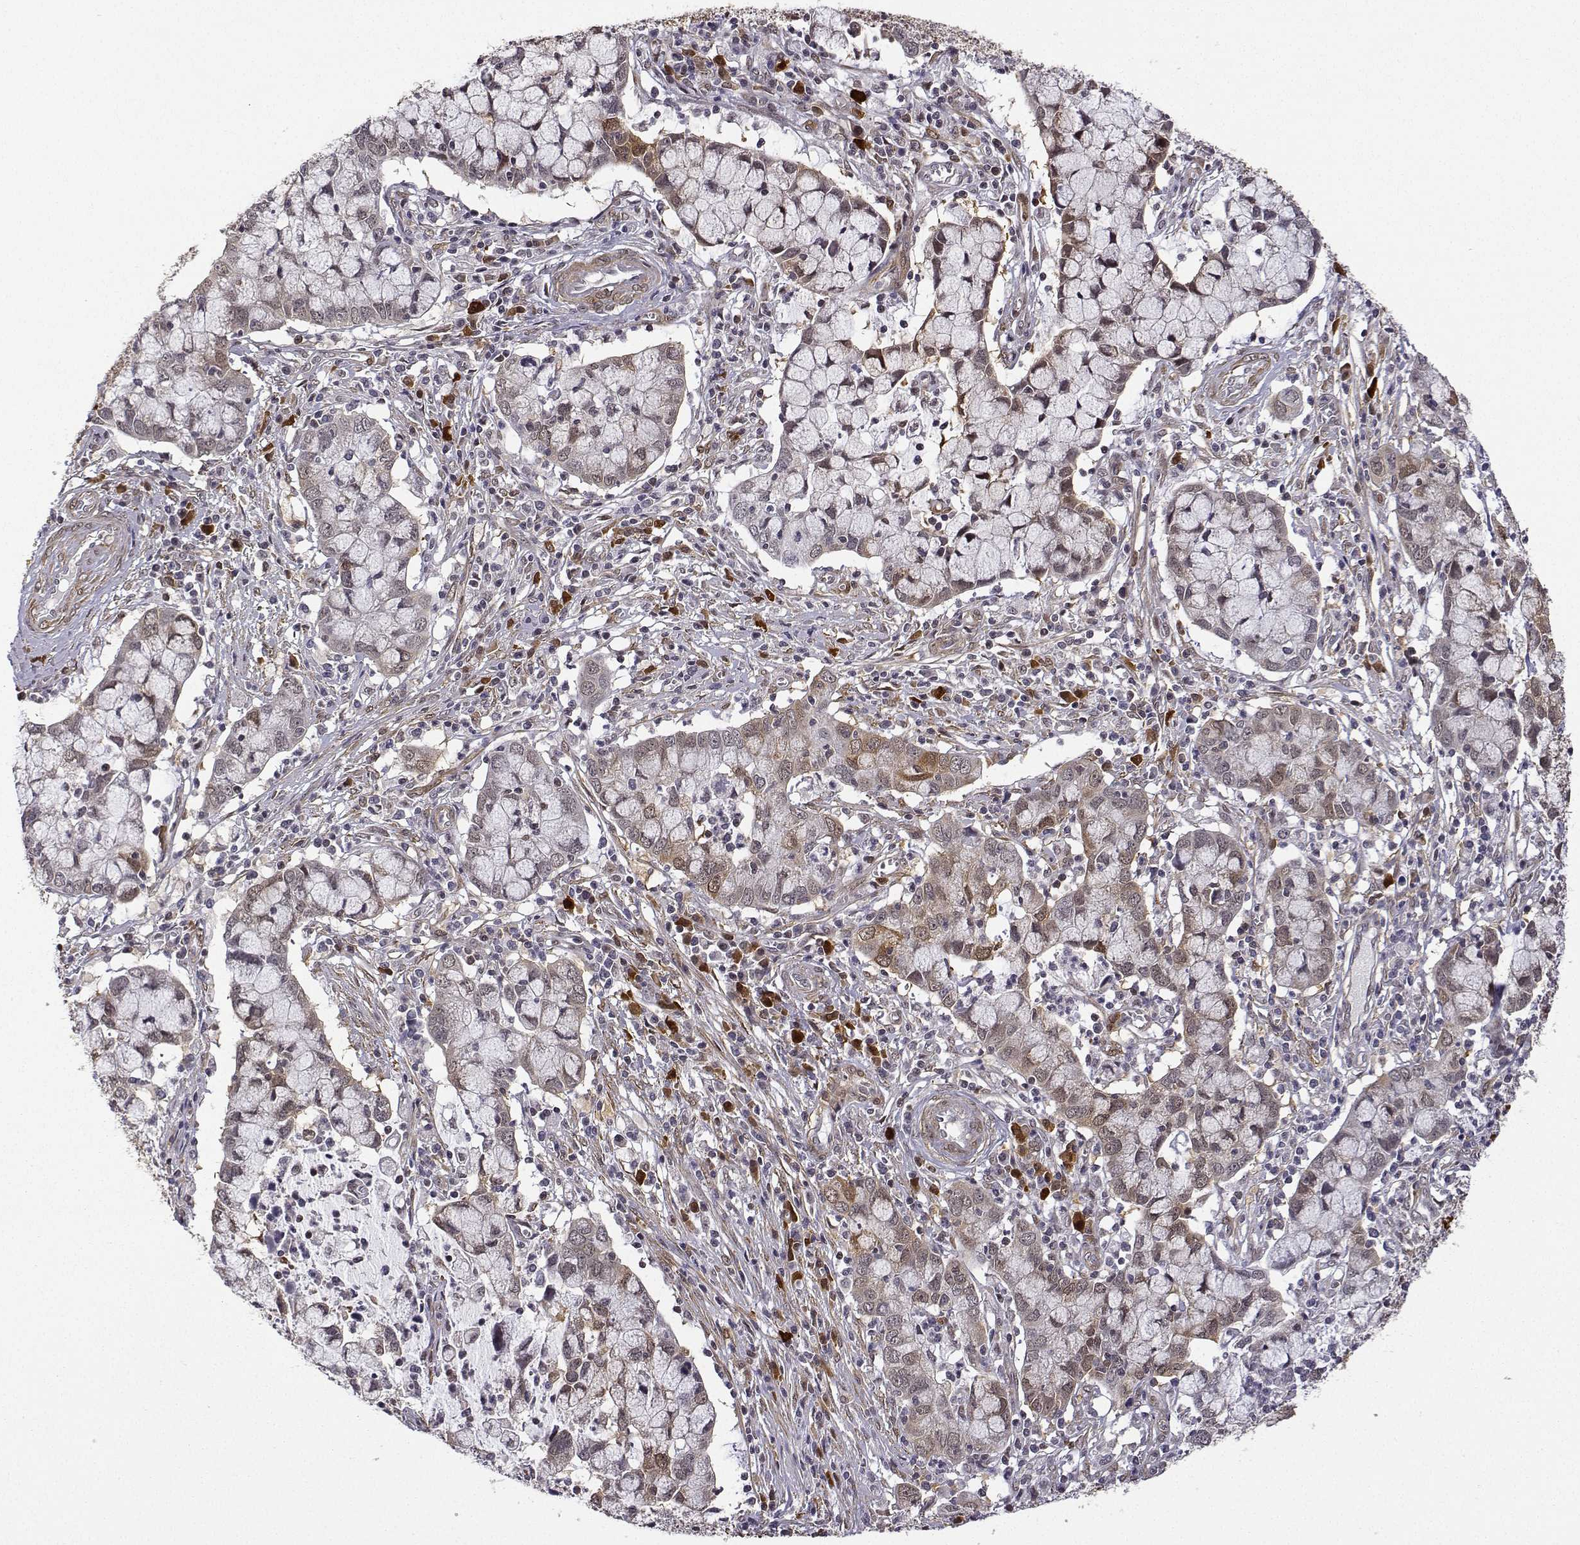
{"staining": {"intensity": "moderate", "quantity": "25%-75%", "location": "cytoplasmic/membranous,nuclear"}, "tissue": "cervical cancer", "cell_type": "Tumor cells", "image_type": "cancer", "snomed": [{"axis": "morphology", "description": "Adenocarcinoma, NOS"}, {"axis": "topography", "description": "Cervix"}], "caption": "Human cervical cancer stained with a protein marker demonstrates moderate staining in tumor cells.", "gene": "PHGDH", "patient": {"sex": "female", "age": 40}}